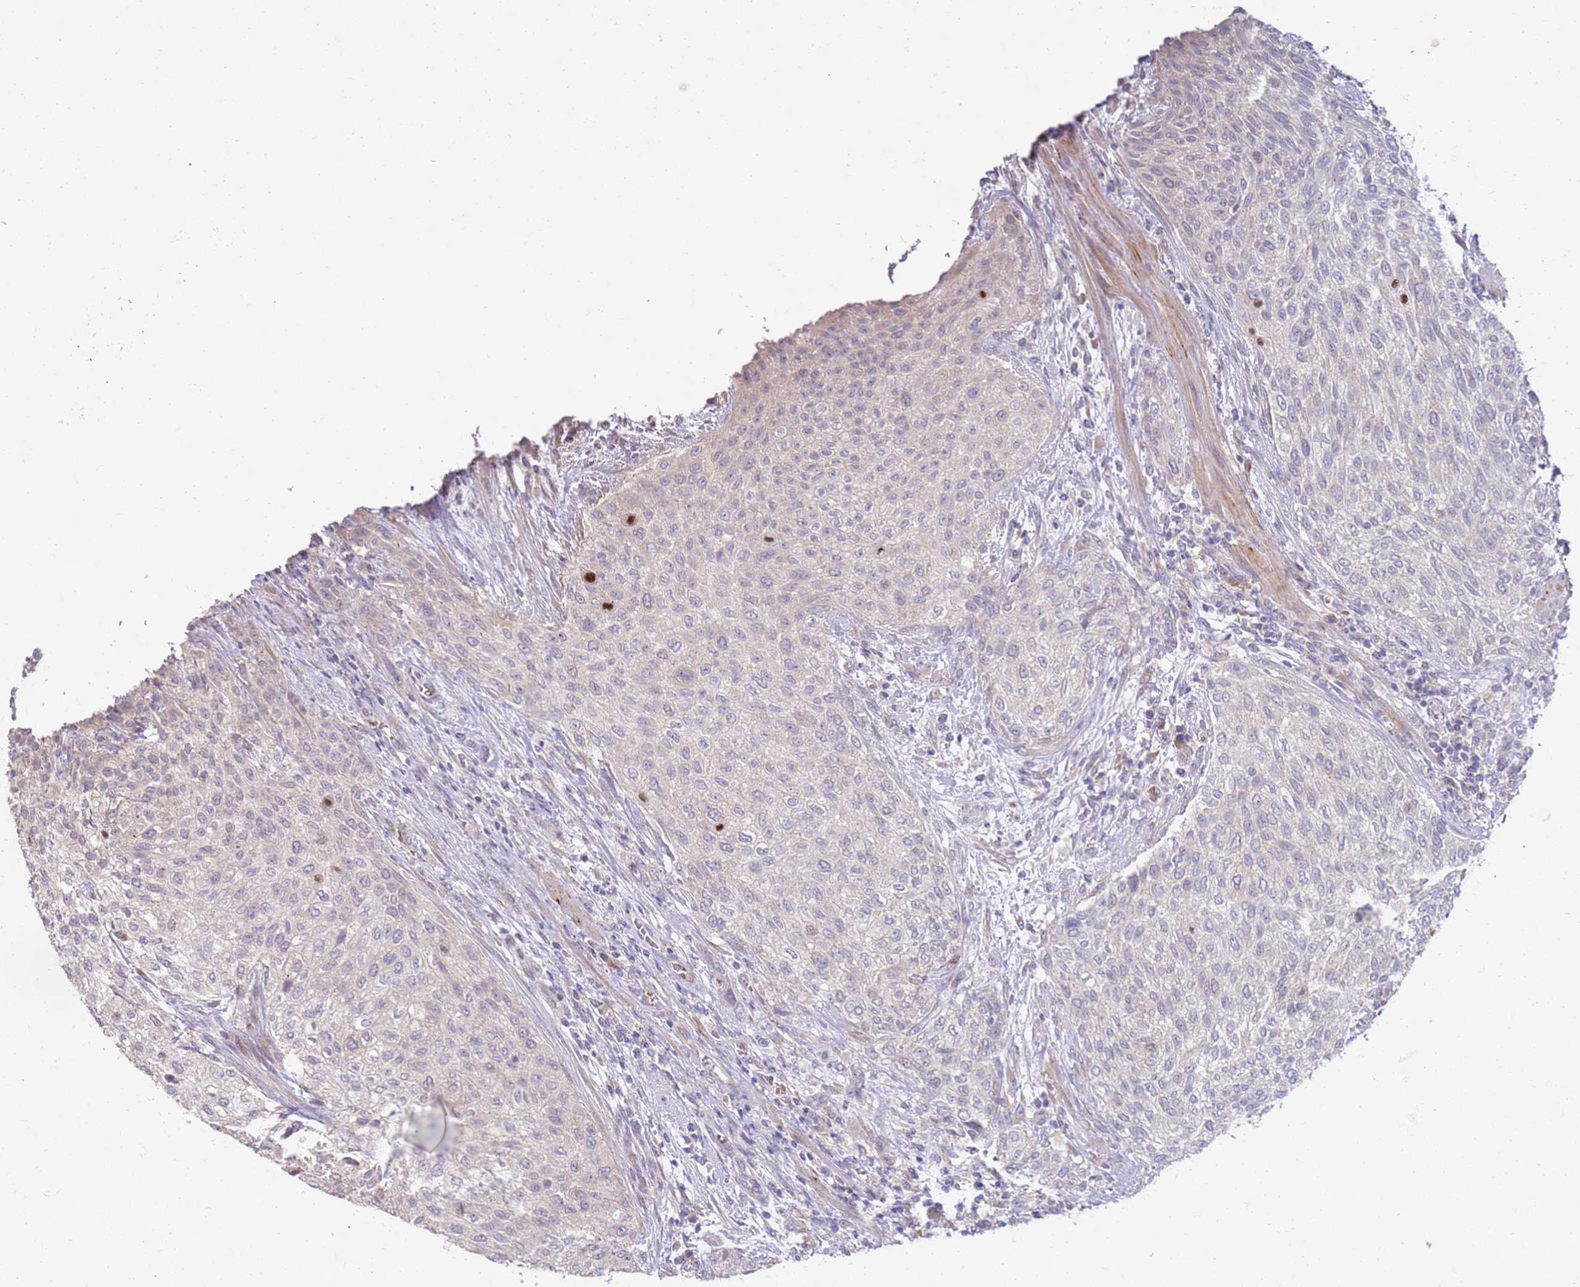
{"staining": {"intensity": "weak", "quantity": "<25%", "location": "cytoplasmic/membranous"}, "tissue": "urothelial cancer", "cell_type": "Tumor cells", "image_type": "cancer", "snomed": [{"axis": "morphology", "description": "Normal tissue, NOS"}, {"axis": "morphology", "description": "Urothelial carcinoma, NOS"}, {"axis": "topography", "description": "Urinary bladder"}, {"axis": "topography", "description": "Peripheral nerve tissue"}], "caption": "Transitional cell carcinoma stained for a protein using IHC shows no positivity tumor cells.", "gene": "NMUR2", "patient": {"sex": "male", "age": 35}}